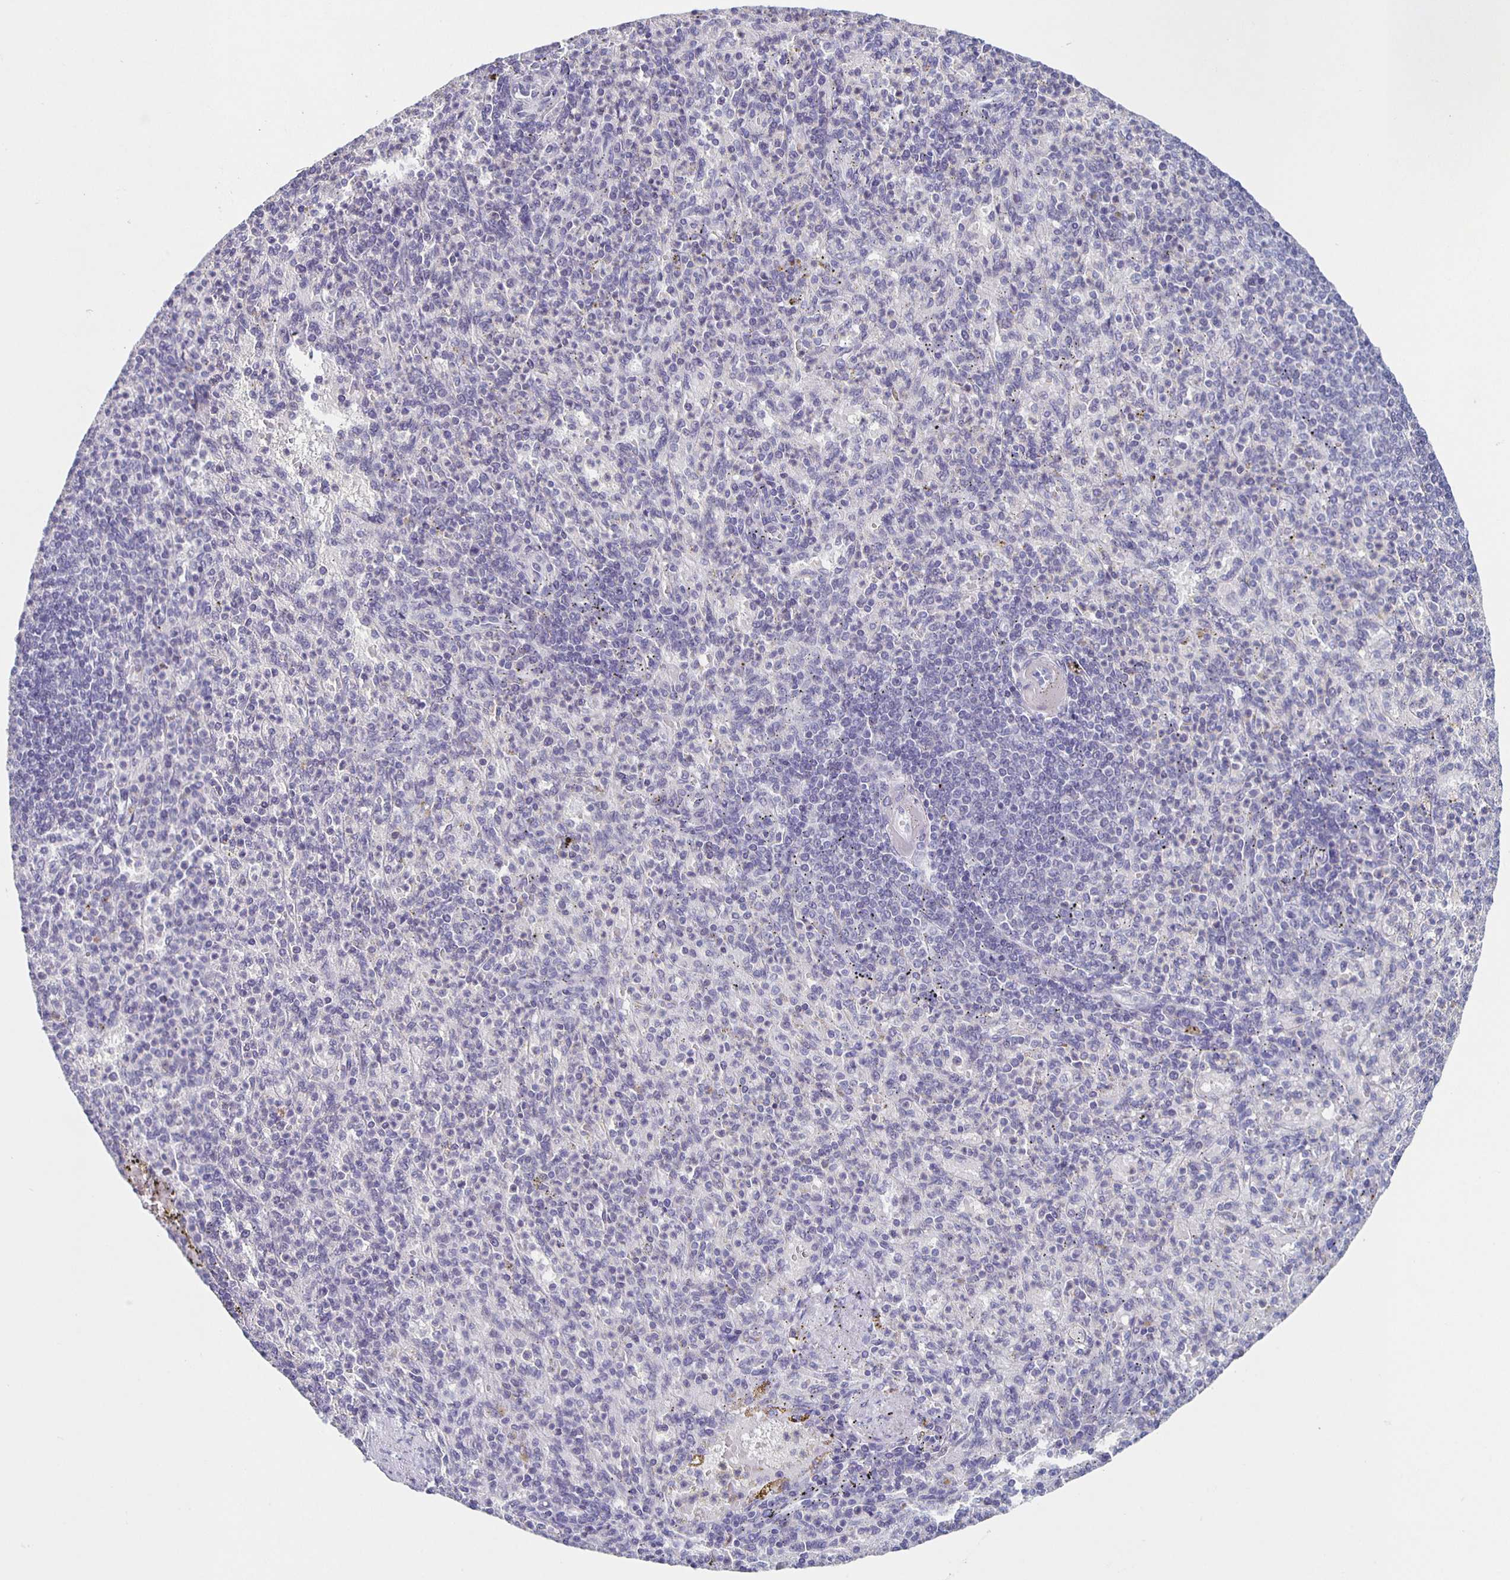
{"staining": {"intensity": "negative", "quantity": "none", "location": "none"}, "tissue": "spleen", "cell_type": "Cells in red pulp", "image_type": "normal", "snomed": [{"axis": "morphology", "description": "Normal tissue, NOS"}, {"axis": "topography", "description": "Spleen"}], "caption": "High power microscopy histopathology image of an immunohistochemistry histopathology image of benign spleen, revealing no significant positivity in cells in red pulp. (IHC, brightfield microscopy, high magnification).", "gene": "CARNS1", "patient": {"sex": "female", "age": 74}}